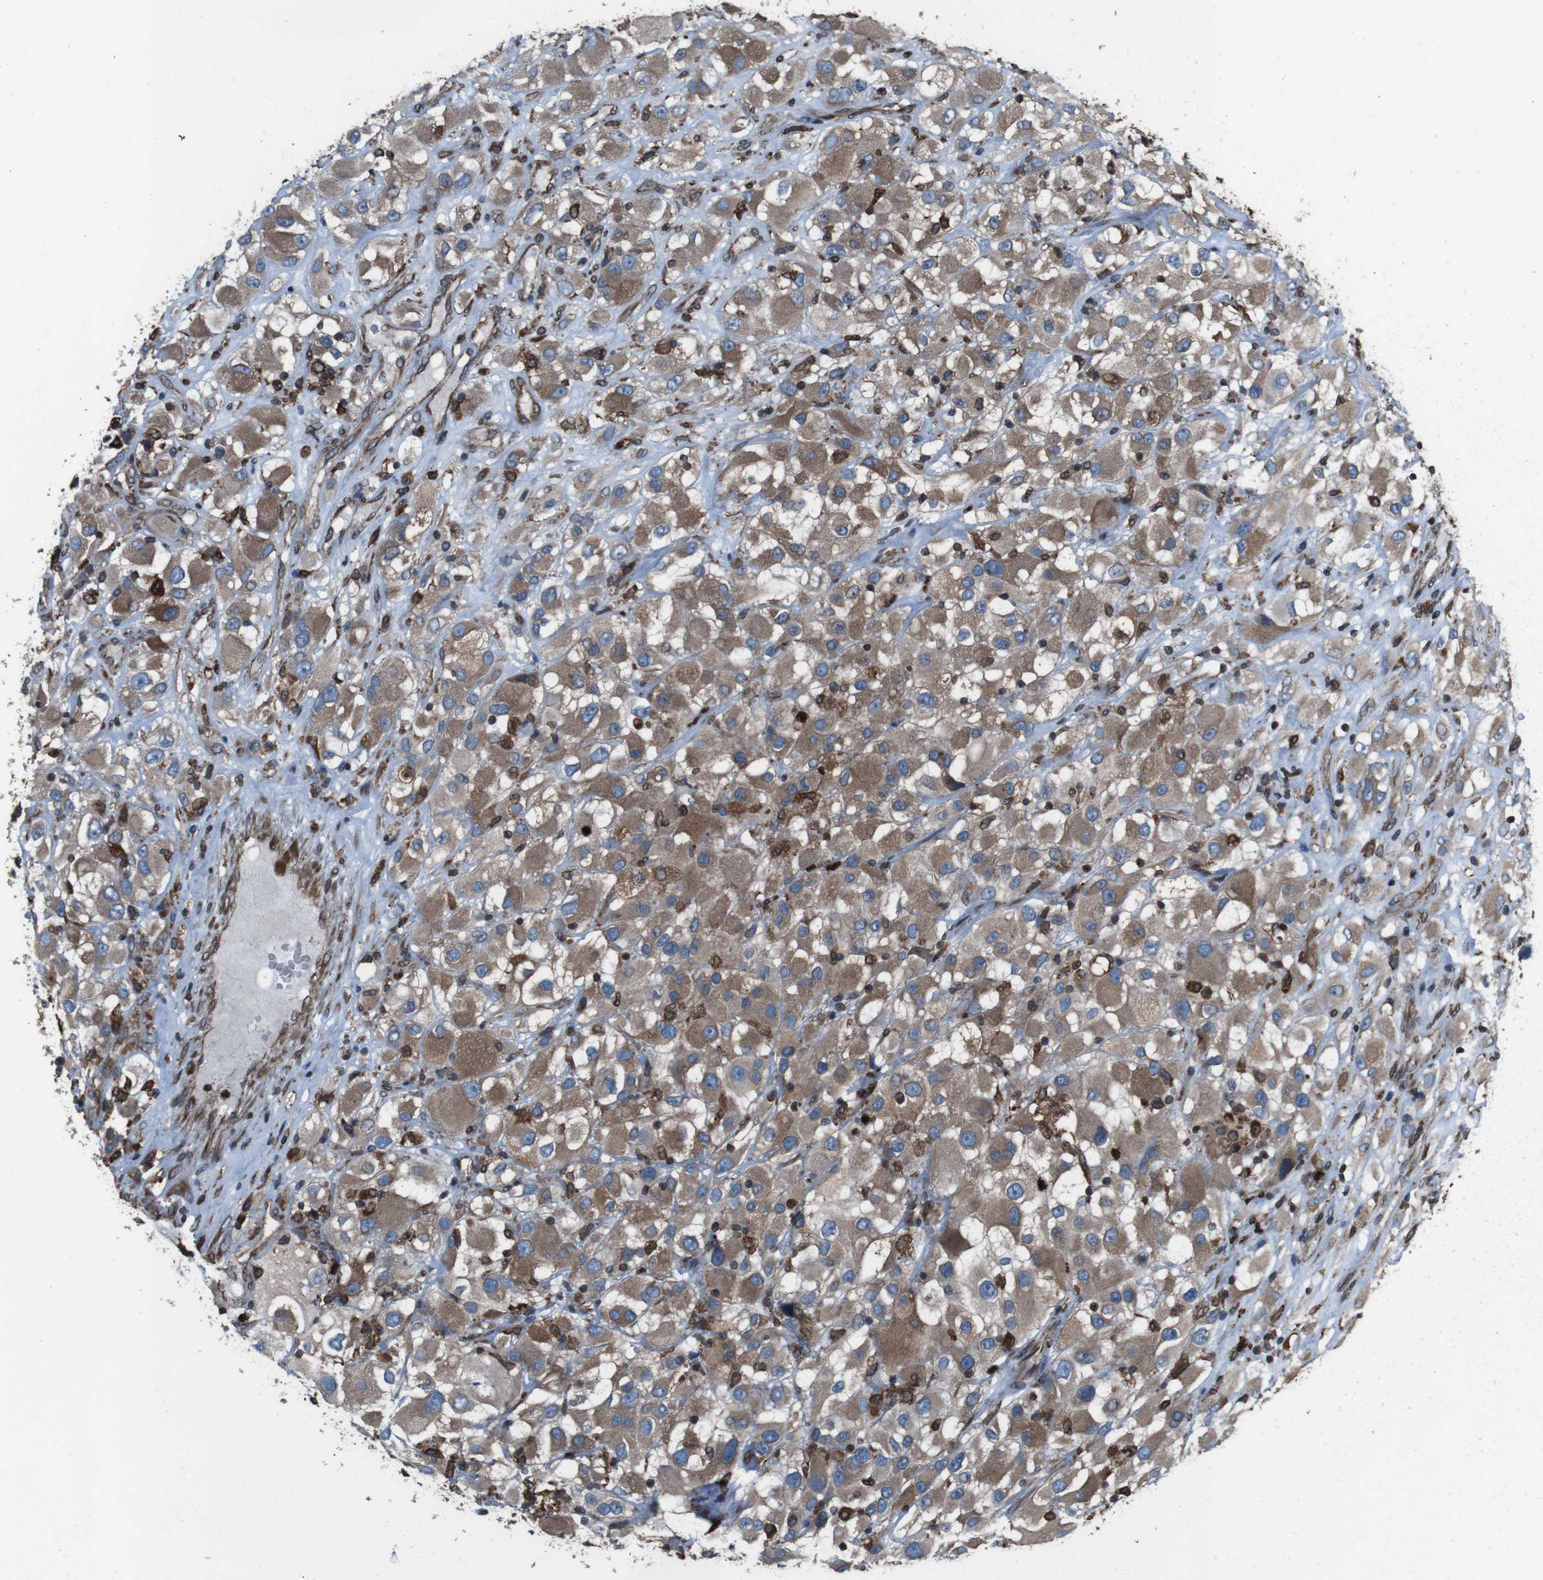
{"staining": {"intensity": "moderate", "quantity": ">75%", "location": "cytoplasmic/membranous"}, "tissue": "renal cancer", "cell_type": "Tumor cells", "image_type": "cancer", "snomed": [{"axis": "morphology", "description": "Adenocarcinoma, NOS"}, {"axis": "topography", "description": "Kidney"}], "caption": "Renal adenocarcinoma stained for a protein displays moderate cytoplasmic/membranous positivity in tumor cells.", "gene": "APMAP", "patient": {"sex": "female", "age": 52}}